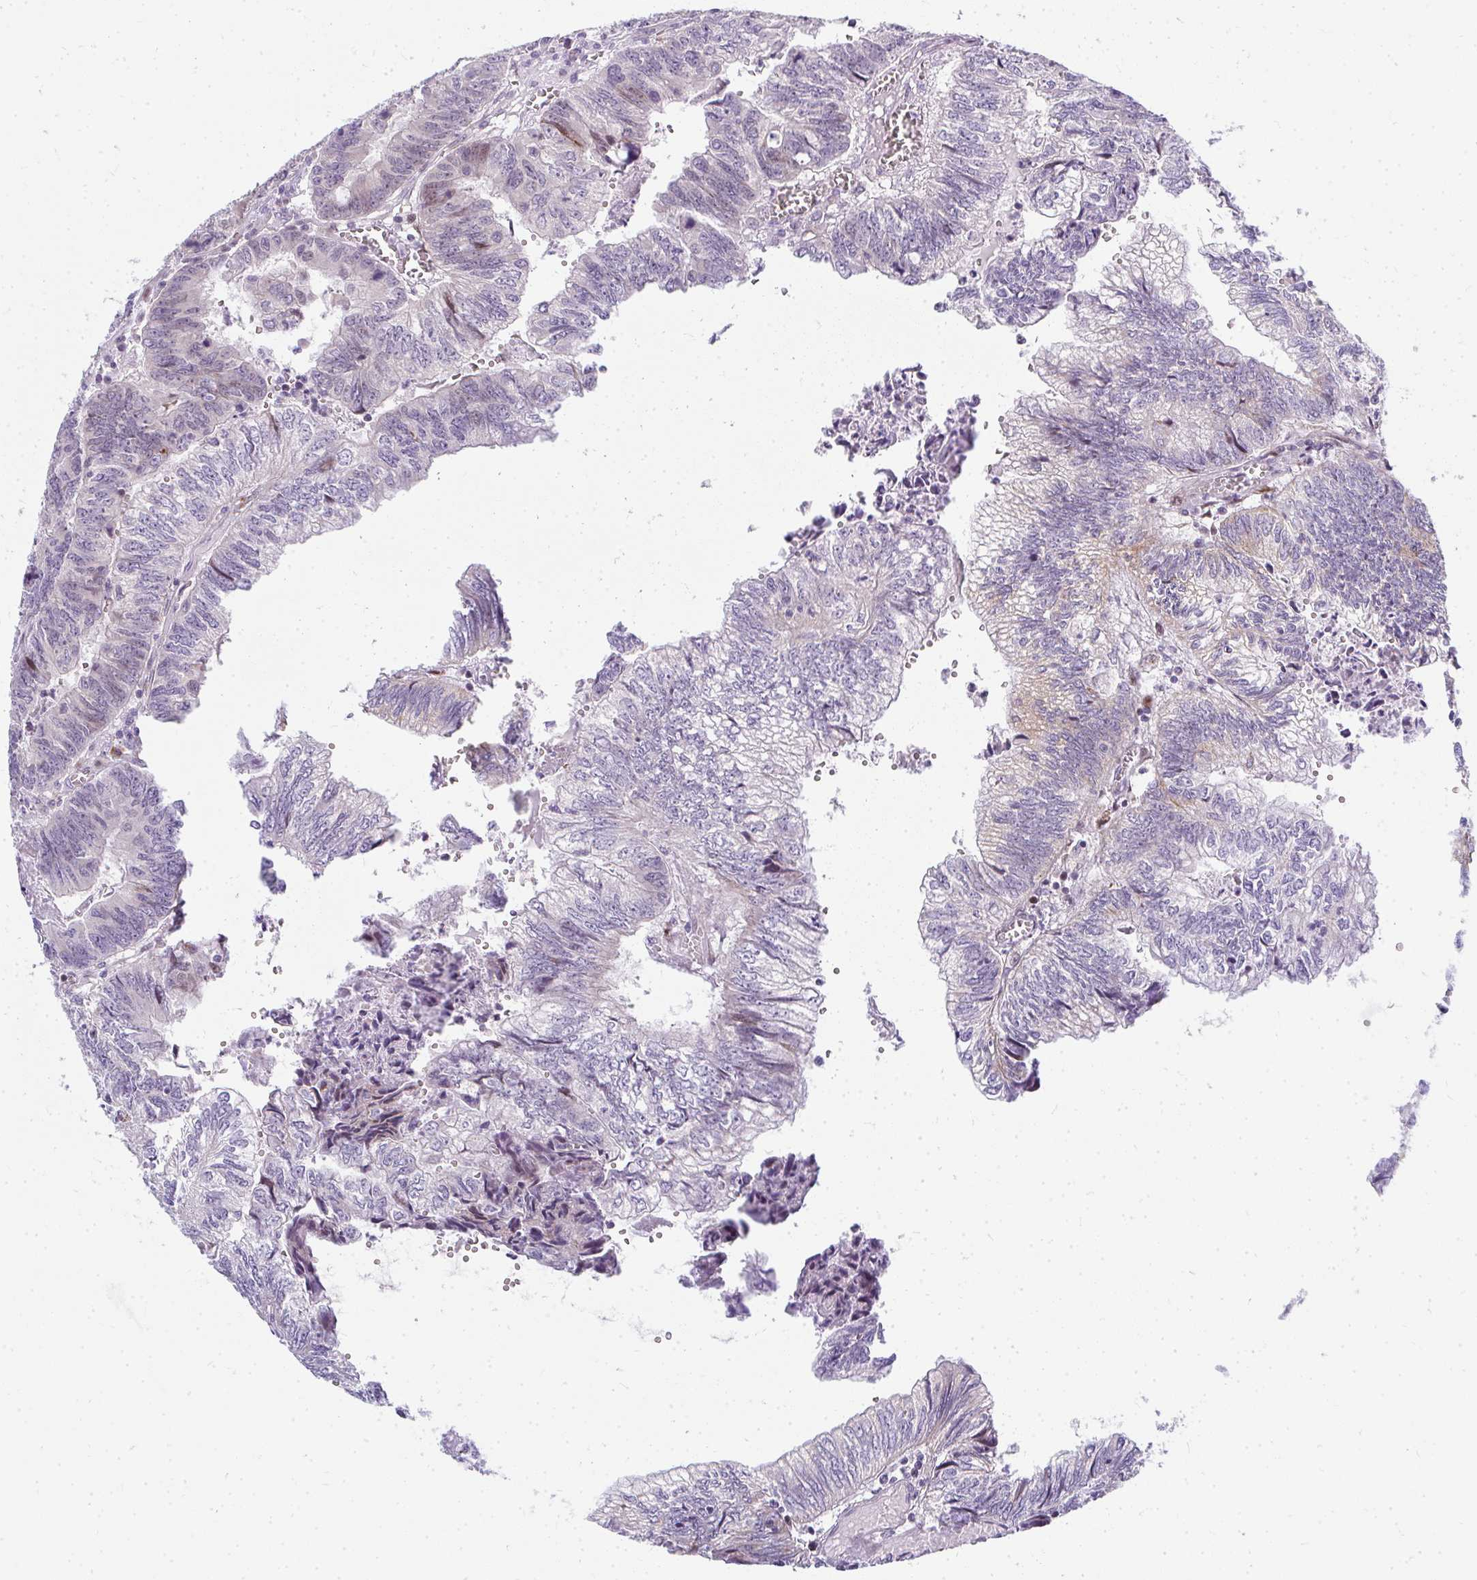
{"staining": {"intensity": "weak", "quantity": "<25%", "location": "cytoplasmic/membranous"}, "tissue": "colorectal cancer", "cell_type": "Tumor cells", "image_type": "cancer", "snomed": [{"axis": "morphology", "description": "Adenocarcinoma, NOS"}, {"axis": "topography", "description": "Colon"}], "caption": "Tumor cells show no significant protein staining in colorectal cancer (adenocarcinoma).", "gene": "PLA2G5", "patient": {"sex": "male", "age": 86}}